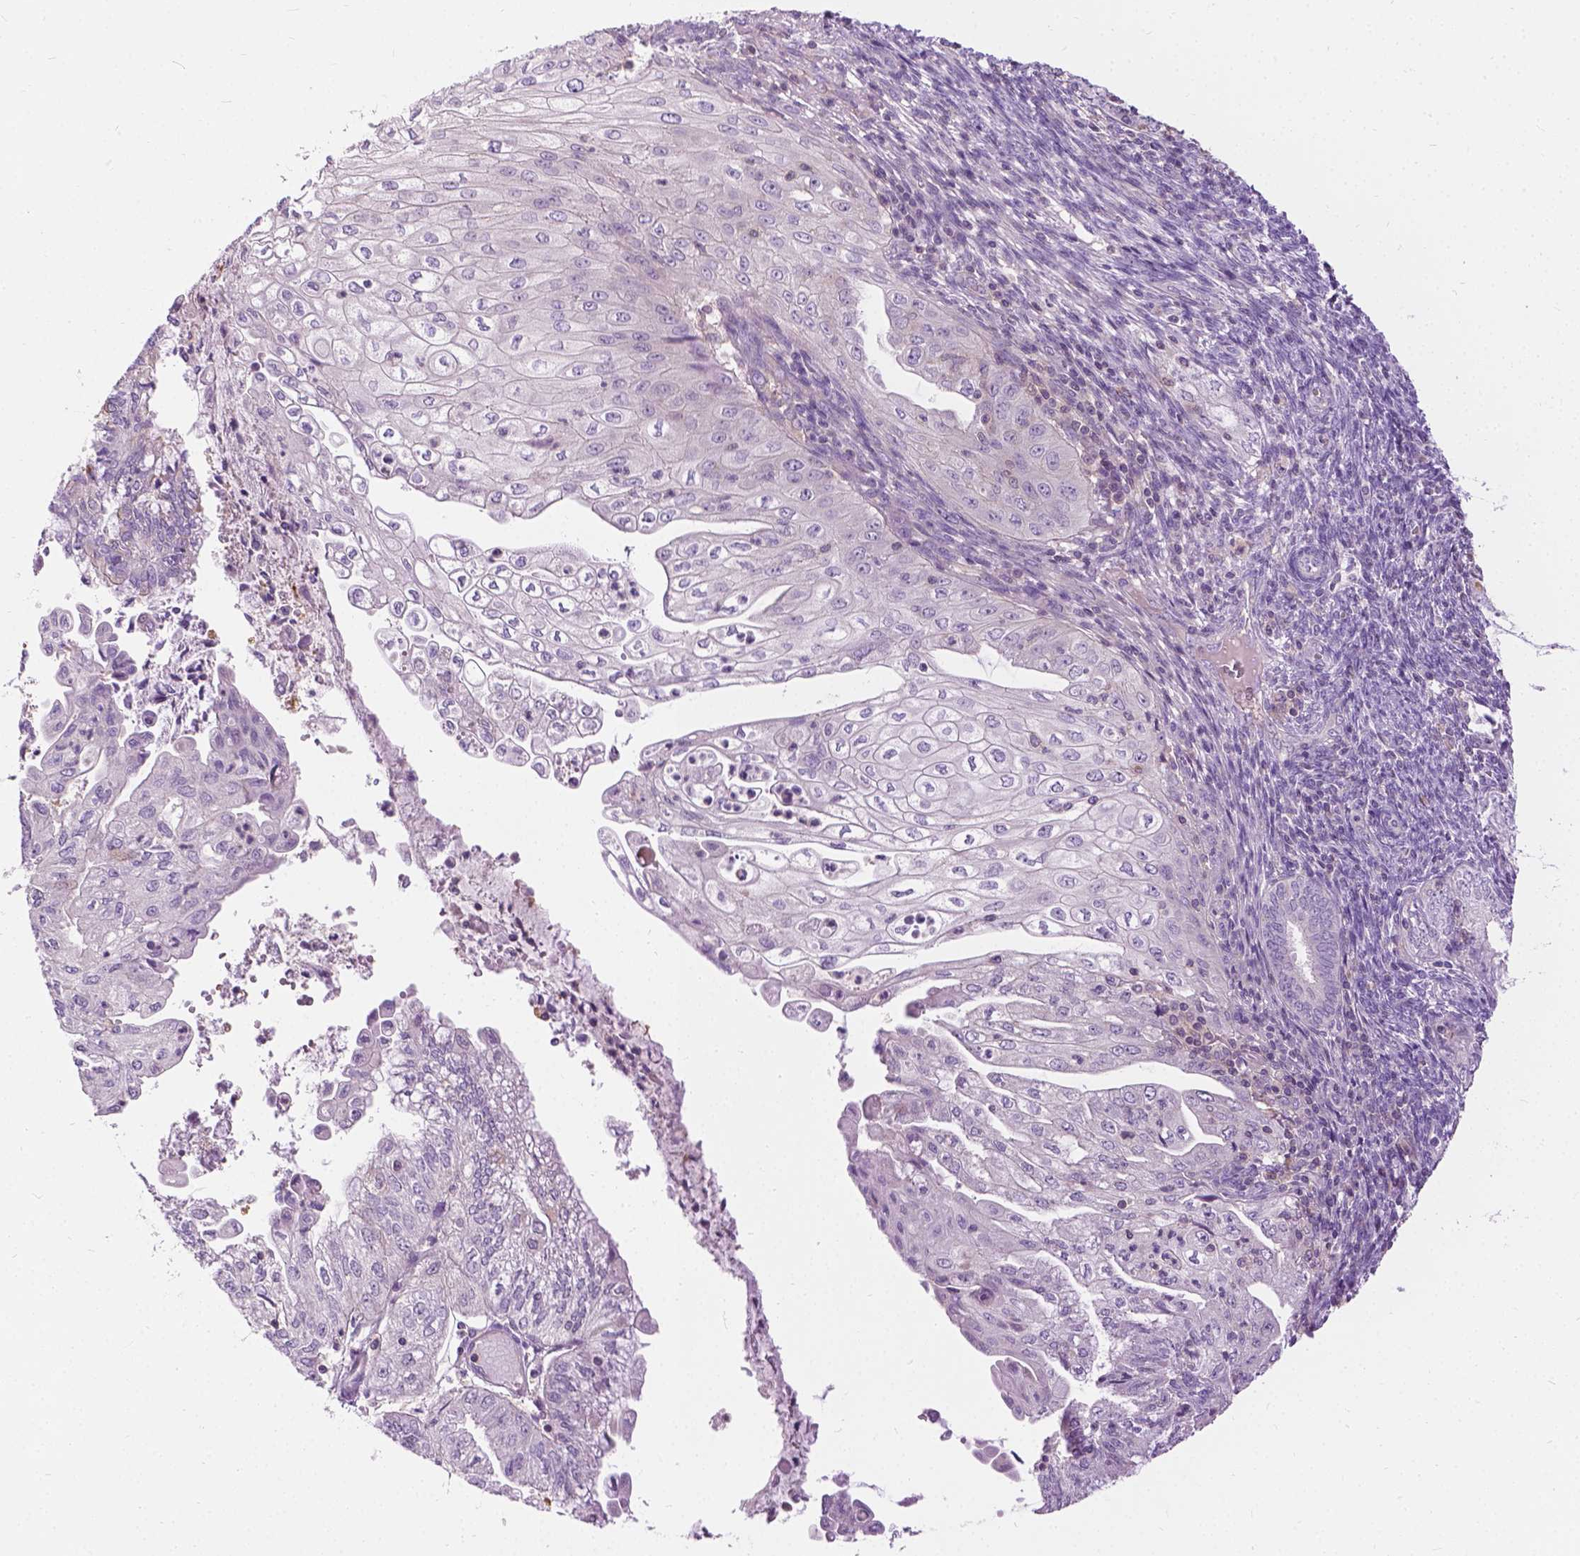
{"staining": {"intensity": "negative", "quantity": "none", "location": "none"}, "tissue": "endometrial cancer", "cell_type": "Tumor cells", "image_type": "cancer", "snomed": [{"axis": "morphology", "description": "Adenocarcinoma, NOS"}, {"axis": "topography", "description": "Endometrium"}], "caption": "The photomicrograph exhibits no staining of tumor cells in adenocarcinoma (endometrial).", "gene": "JAK3", "patient": {"sex": "female", "age": 55}}